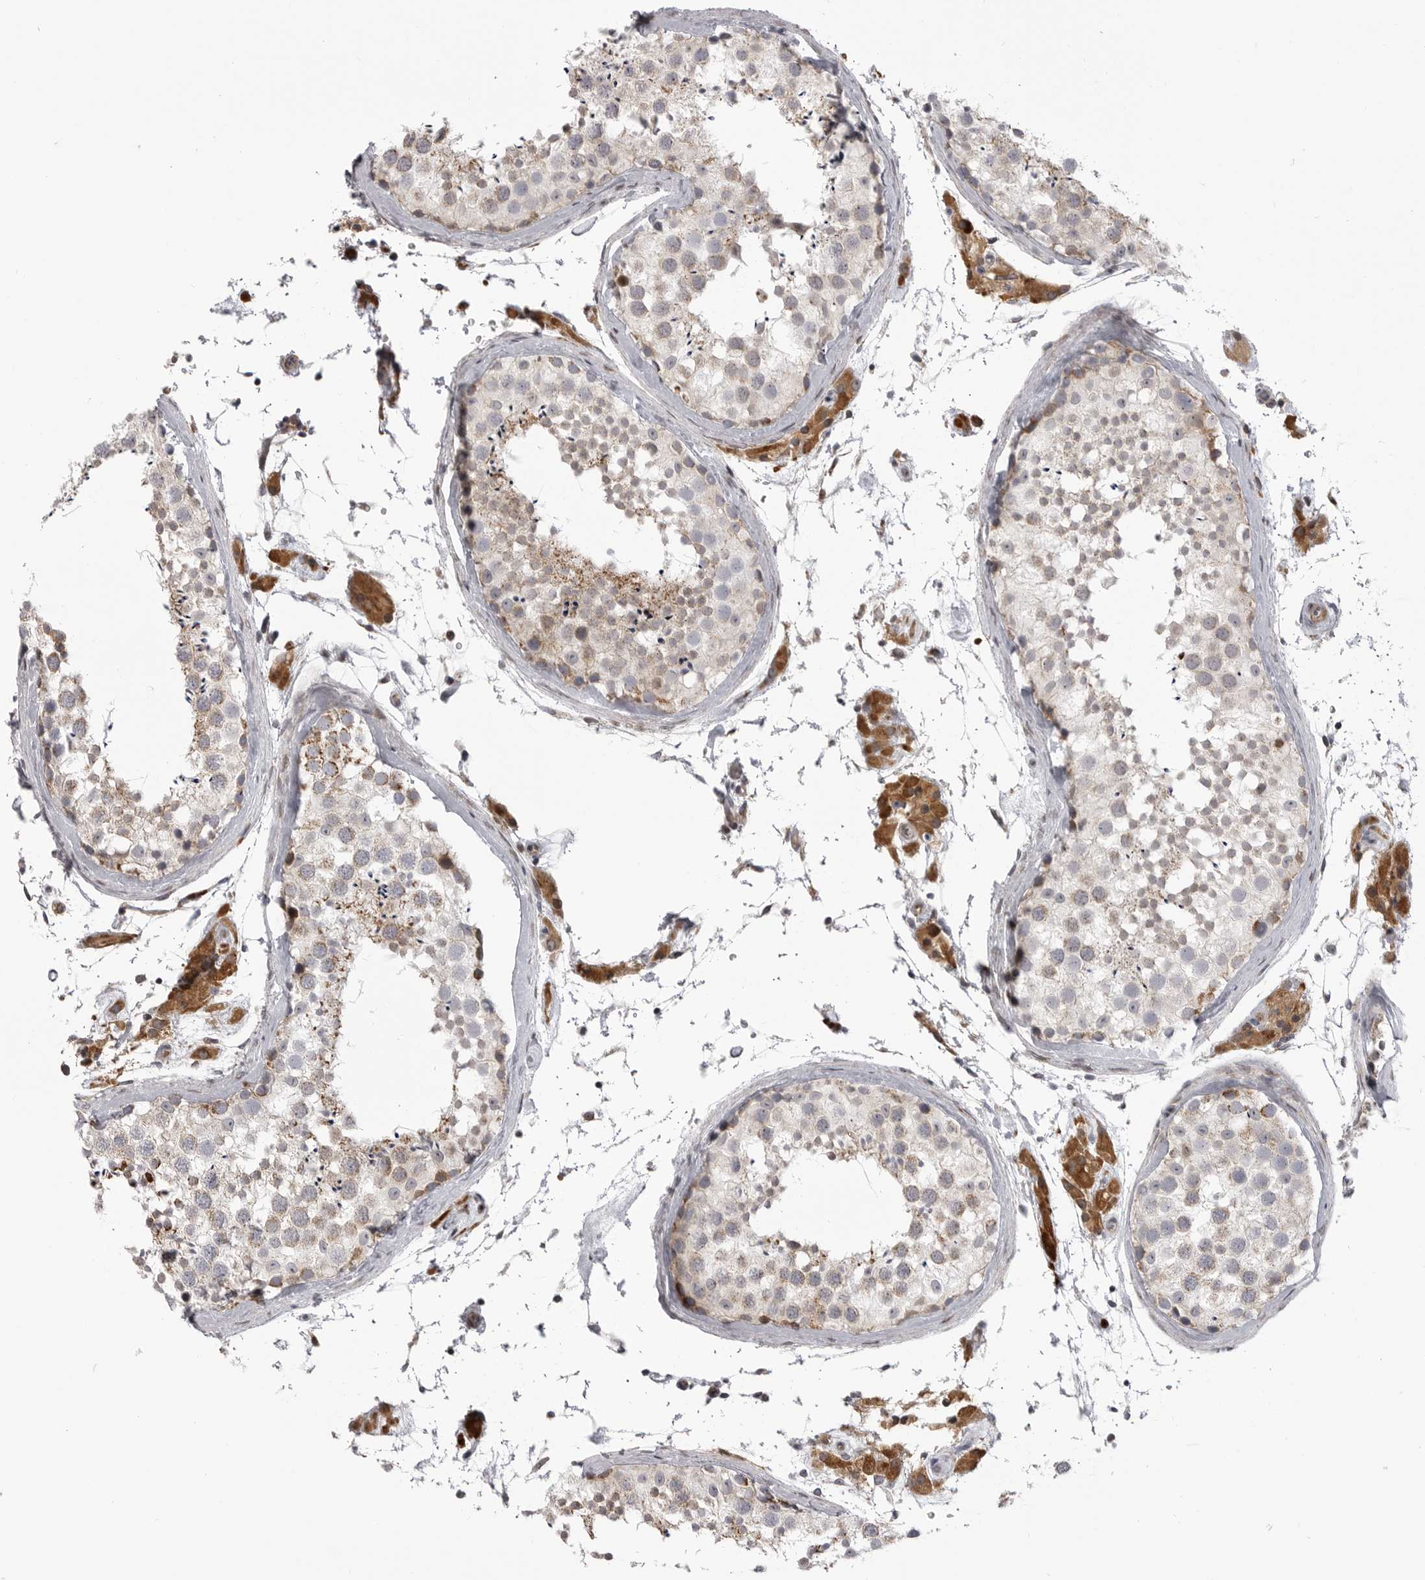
{"staining": {"intensity": "weak", "quantity": "25%-75%", "location": "cytoplasmic/membranous"}, "tissue": "testis", "cell_type": "Cells in seminiferous ducts", "image_type": "normal", "snomed": [{"axis": "morphology", "description": "Normal tissue, NOS"}, {"axis": "topography", "description": "Testis"}], "caption": "Brown immunohistochemical staining in benign testis demonstrates weak cytoplasmic/membranous positivity in approximately 25%-75% of cells in seminiferous ducts.", "gene": "TMPRSS11F", "patient": {"sex": "male", "age": 46}}